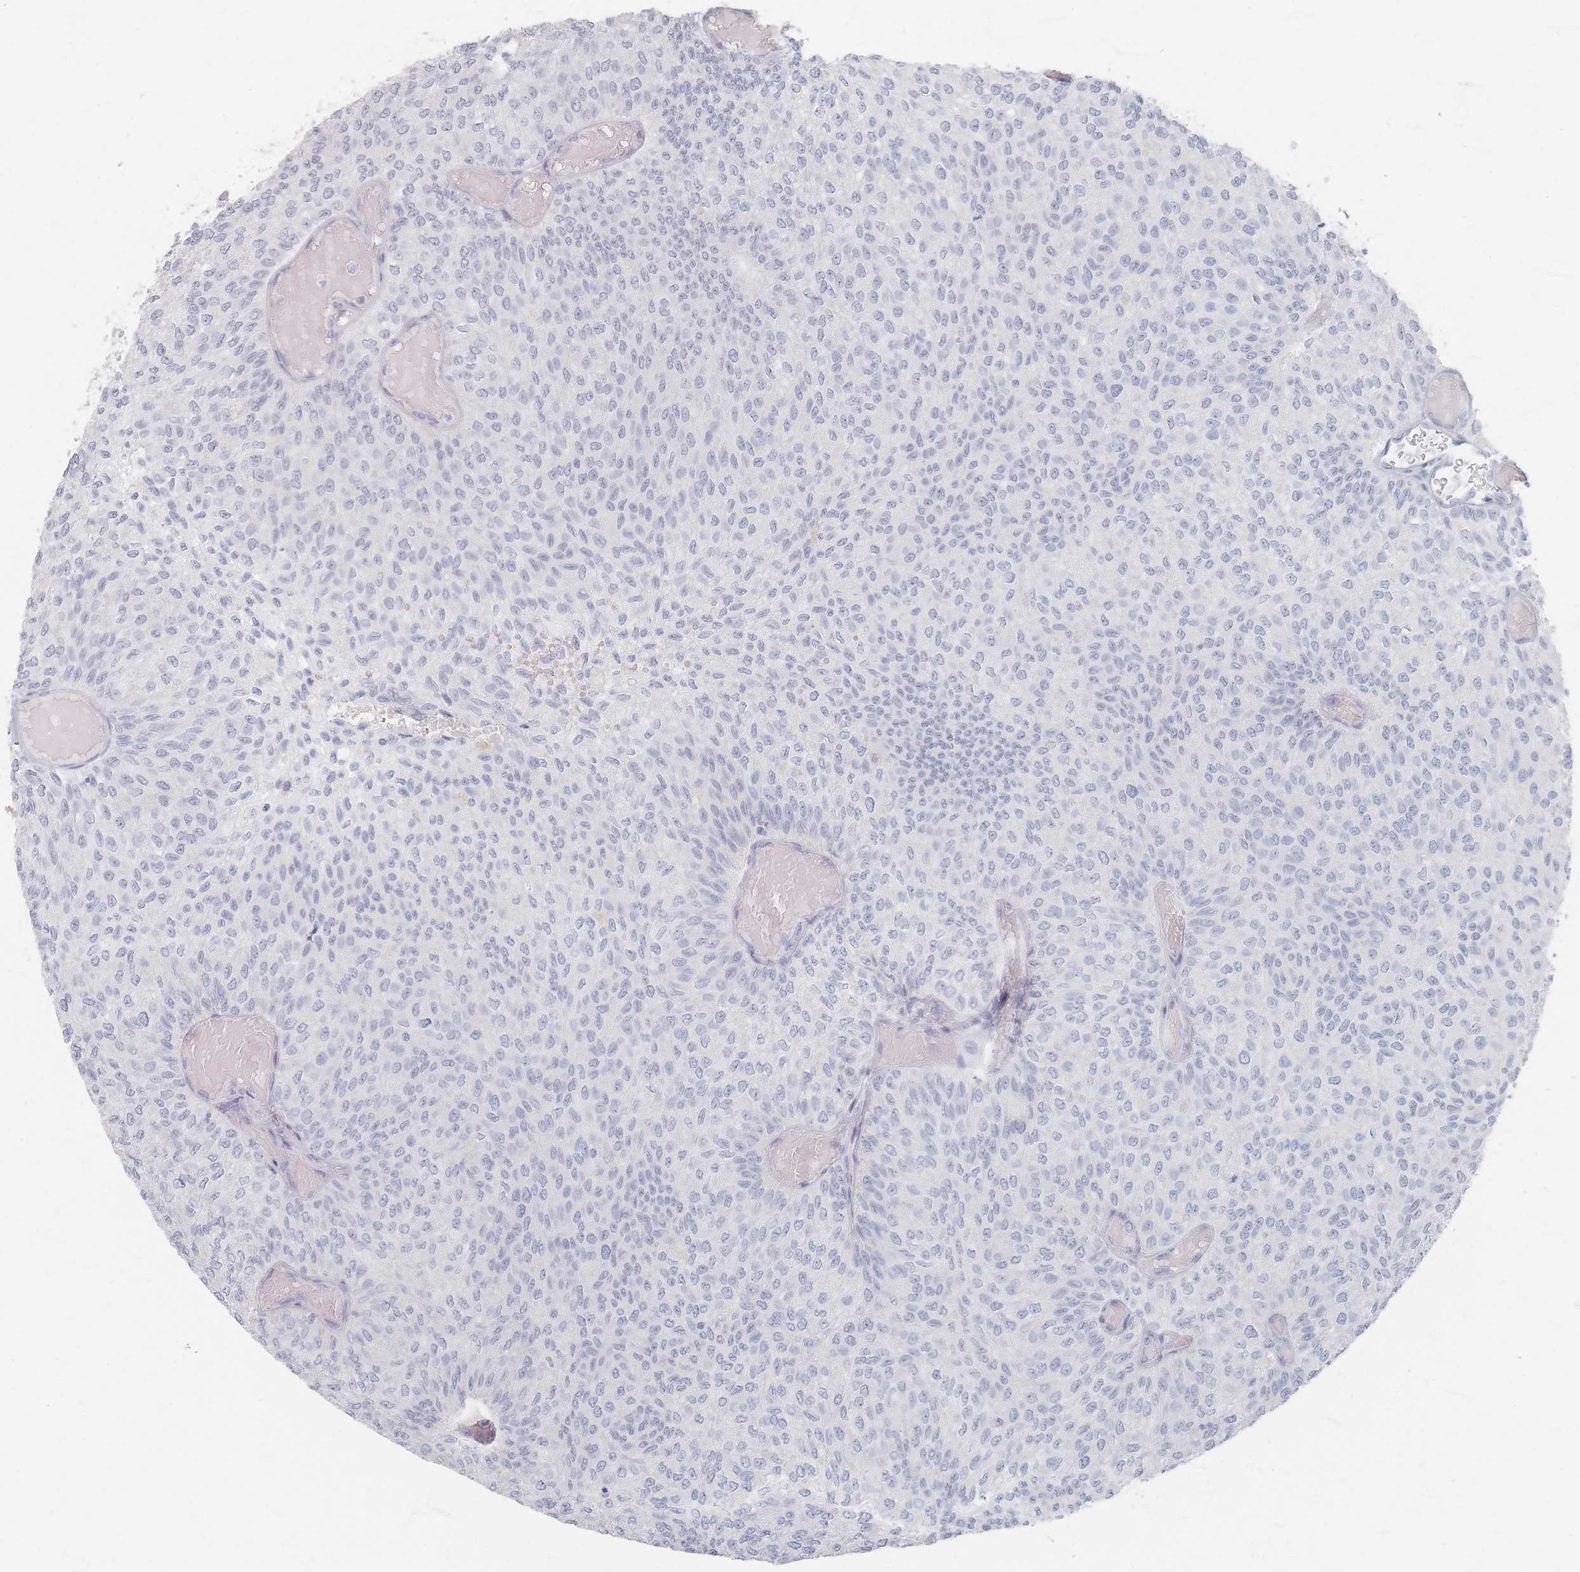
{"staining": {"intensity": "negative", "quantity": "none", "location": "none"}, "tissue": "urothelial cancer", "cell_type": "Tumor cells", "image_type": "cancer", "snomed": [{"axis": "morphology", "description": "Urothelial carcinoma, Low grade"}, {"axis": "topography", "description": "Urinary bladder"}], "caption": "DAB immunohistochemical staining of urothelial carcinoma (low-grade) exhibits no significant expression in tumor cells. (DAB (3,3'-diaminobenzidine) IHC with hematoxylin counter stain).", "gene": "SLC2A11", "patient": {"sex": "male", "age": 78}}